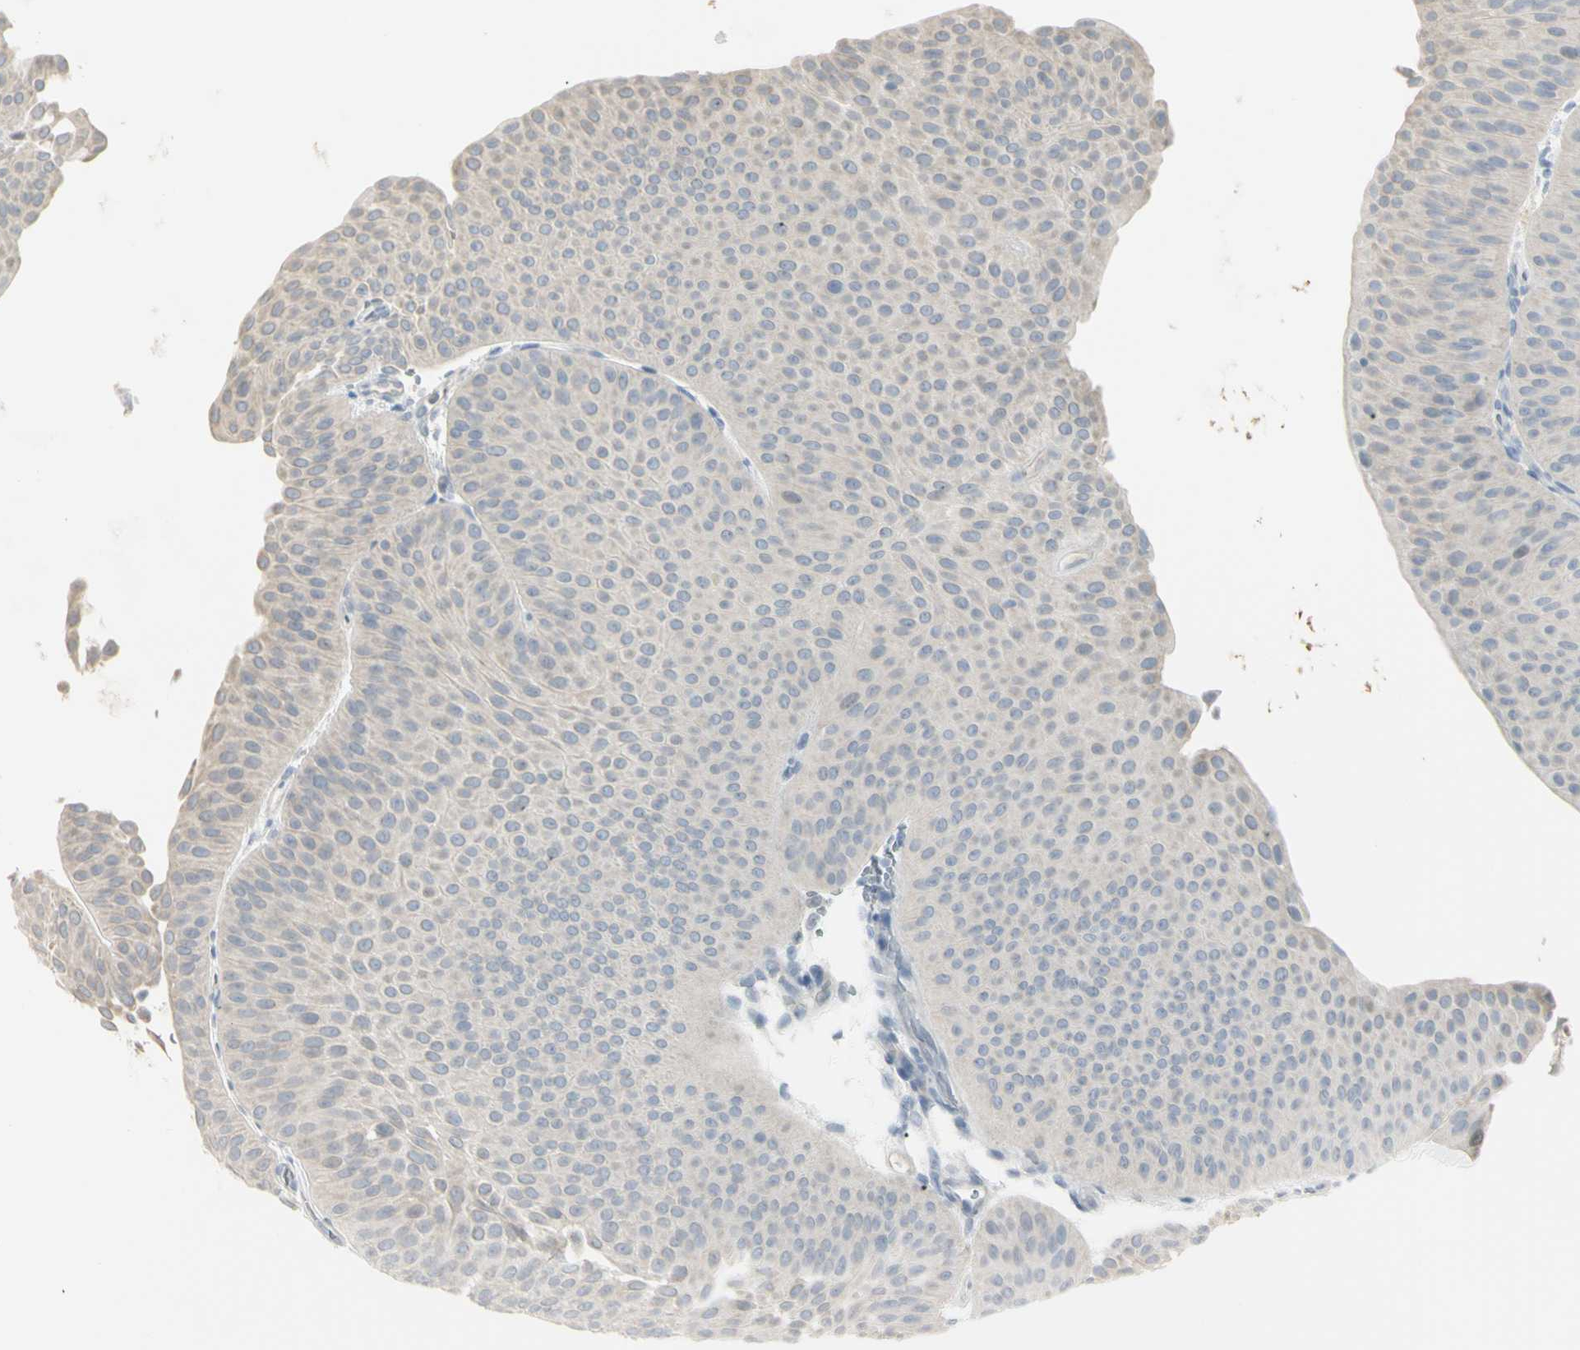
{"staining": {"intensity": "weak", "quantity": ">75%", "location": "cytoplasmic/membranous"}, "tissue": "urothelial cancer", "cell_type": "Tumor cells", "image_type": "cancer", "snomed": [{"axis": "morphology", "description": "Urothelial carcinoma, Low grade"}, {"axis": "topography", "description": "Urinary bladder"}], "caption": "High-magnification brightfield microscopy of urothelial cancer stained with DAB (3,3'-diaminobenzidine) (brown) and counterstained with hematoxylin (blue). tumor cells exhibit weak cytoplasmic/membranous expression is identified in approximately>75% of cells.", "gene": "PIP", "patient": {"sex": "female", "age": 60}}